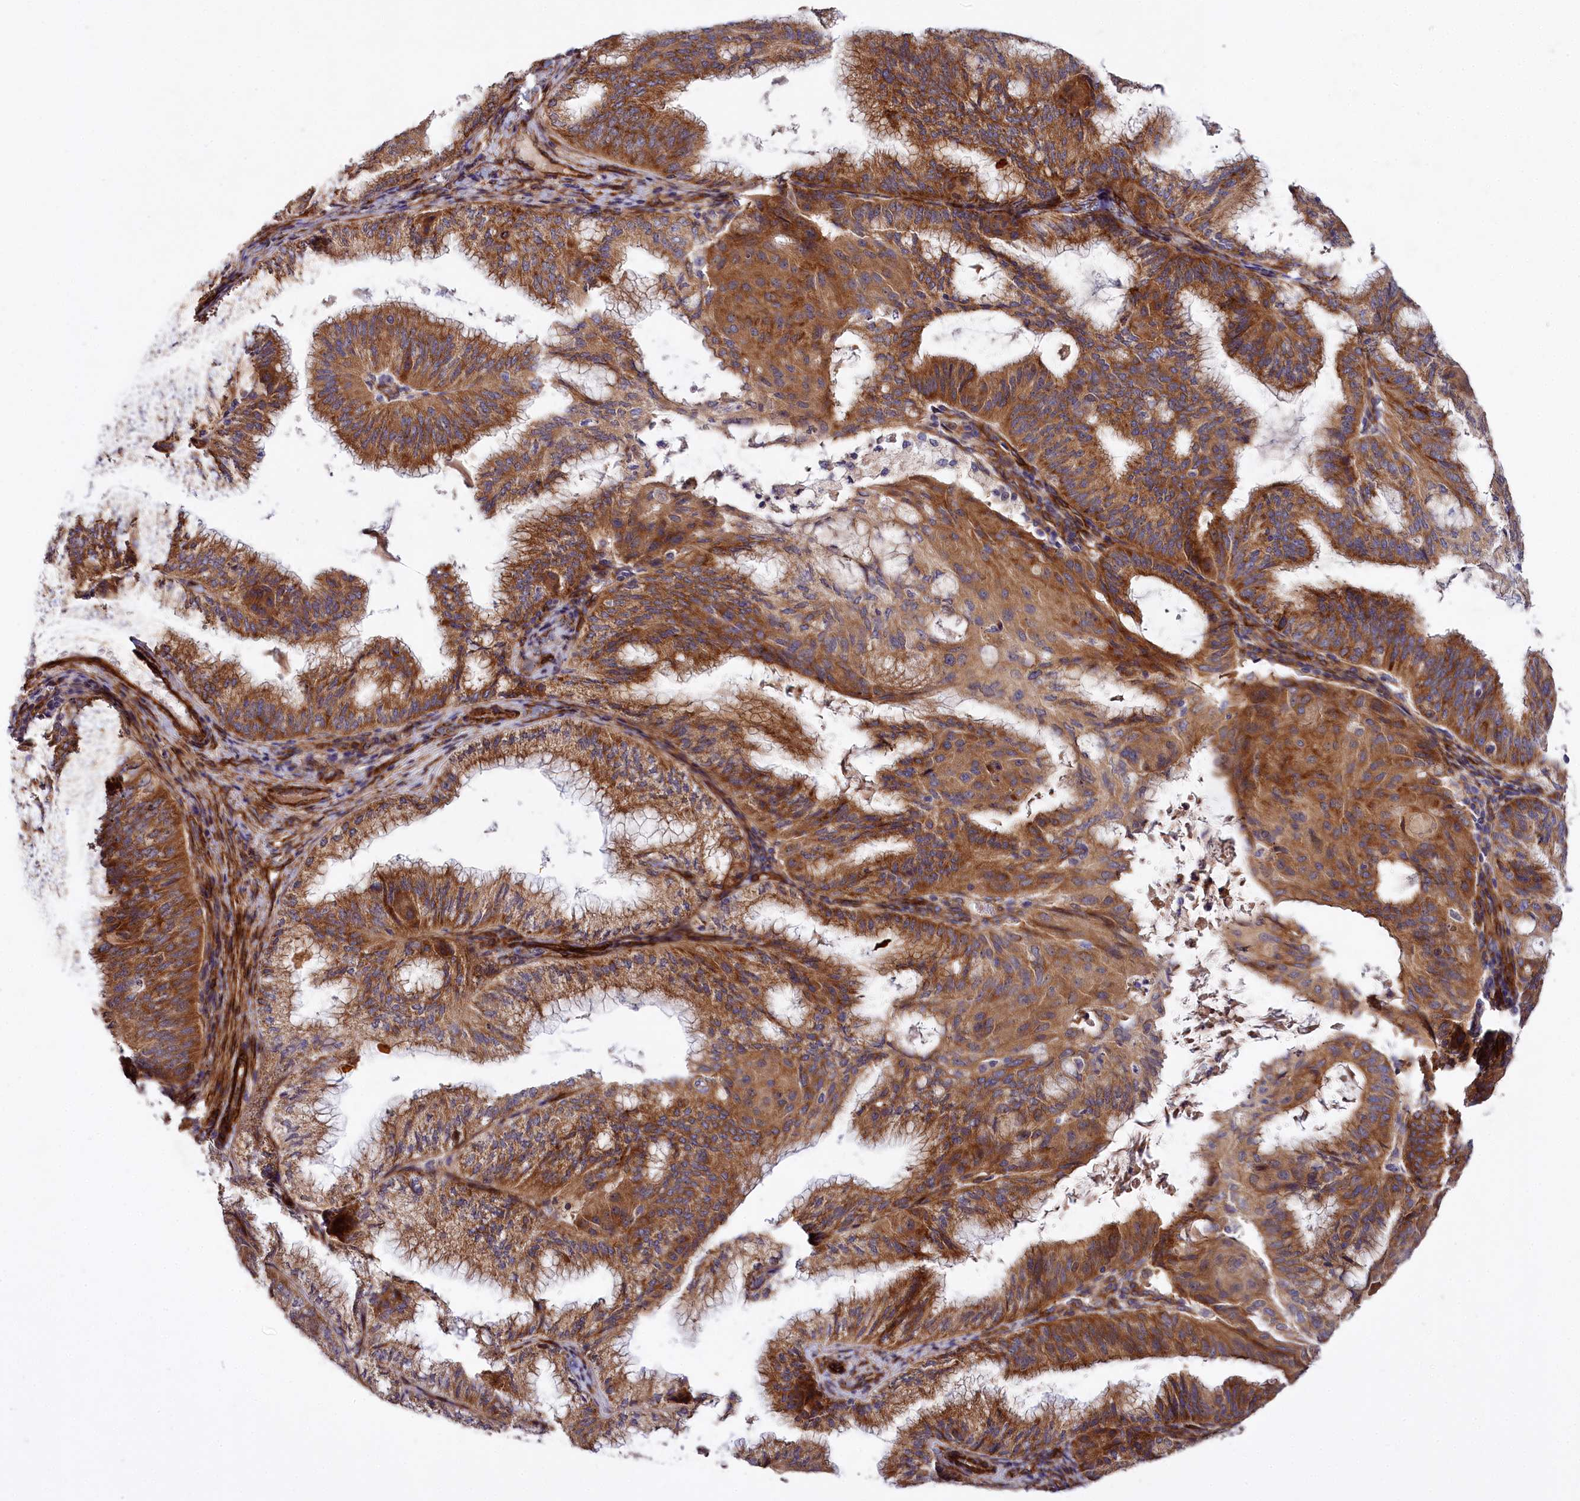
{"staining": {"intensity": "strong", "quantity": ">75%", "location": "cytoplasmic/membranous"}, "tissue": "endometrial cancer", "cell_type": "Tumor cells", "image_type": "cancer", "snomed": [{"axis": "morphology", "description": "Adenocarcinoma, NOS"}, {"axis": "topography", "description": "Endometrium"}], "caption": "Protein staining of endometrial cancer tissue demonstrates strong cytoplasmic/membranous positivity in about >75% of tumor cells.", "gene": "SPATS2", "patient": {"sex": "female", "age": 49}}